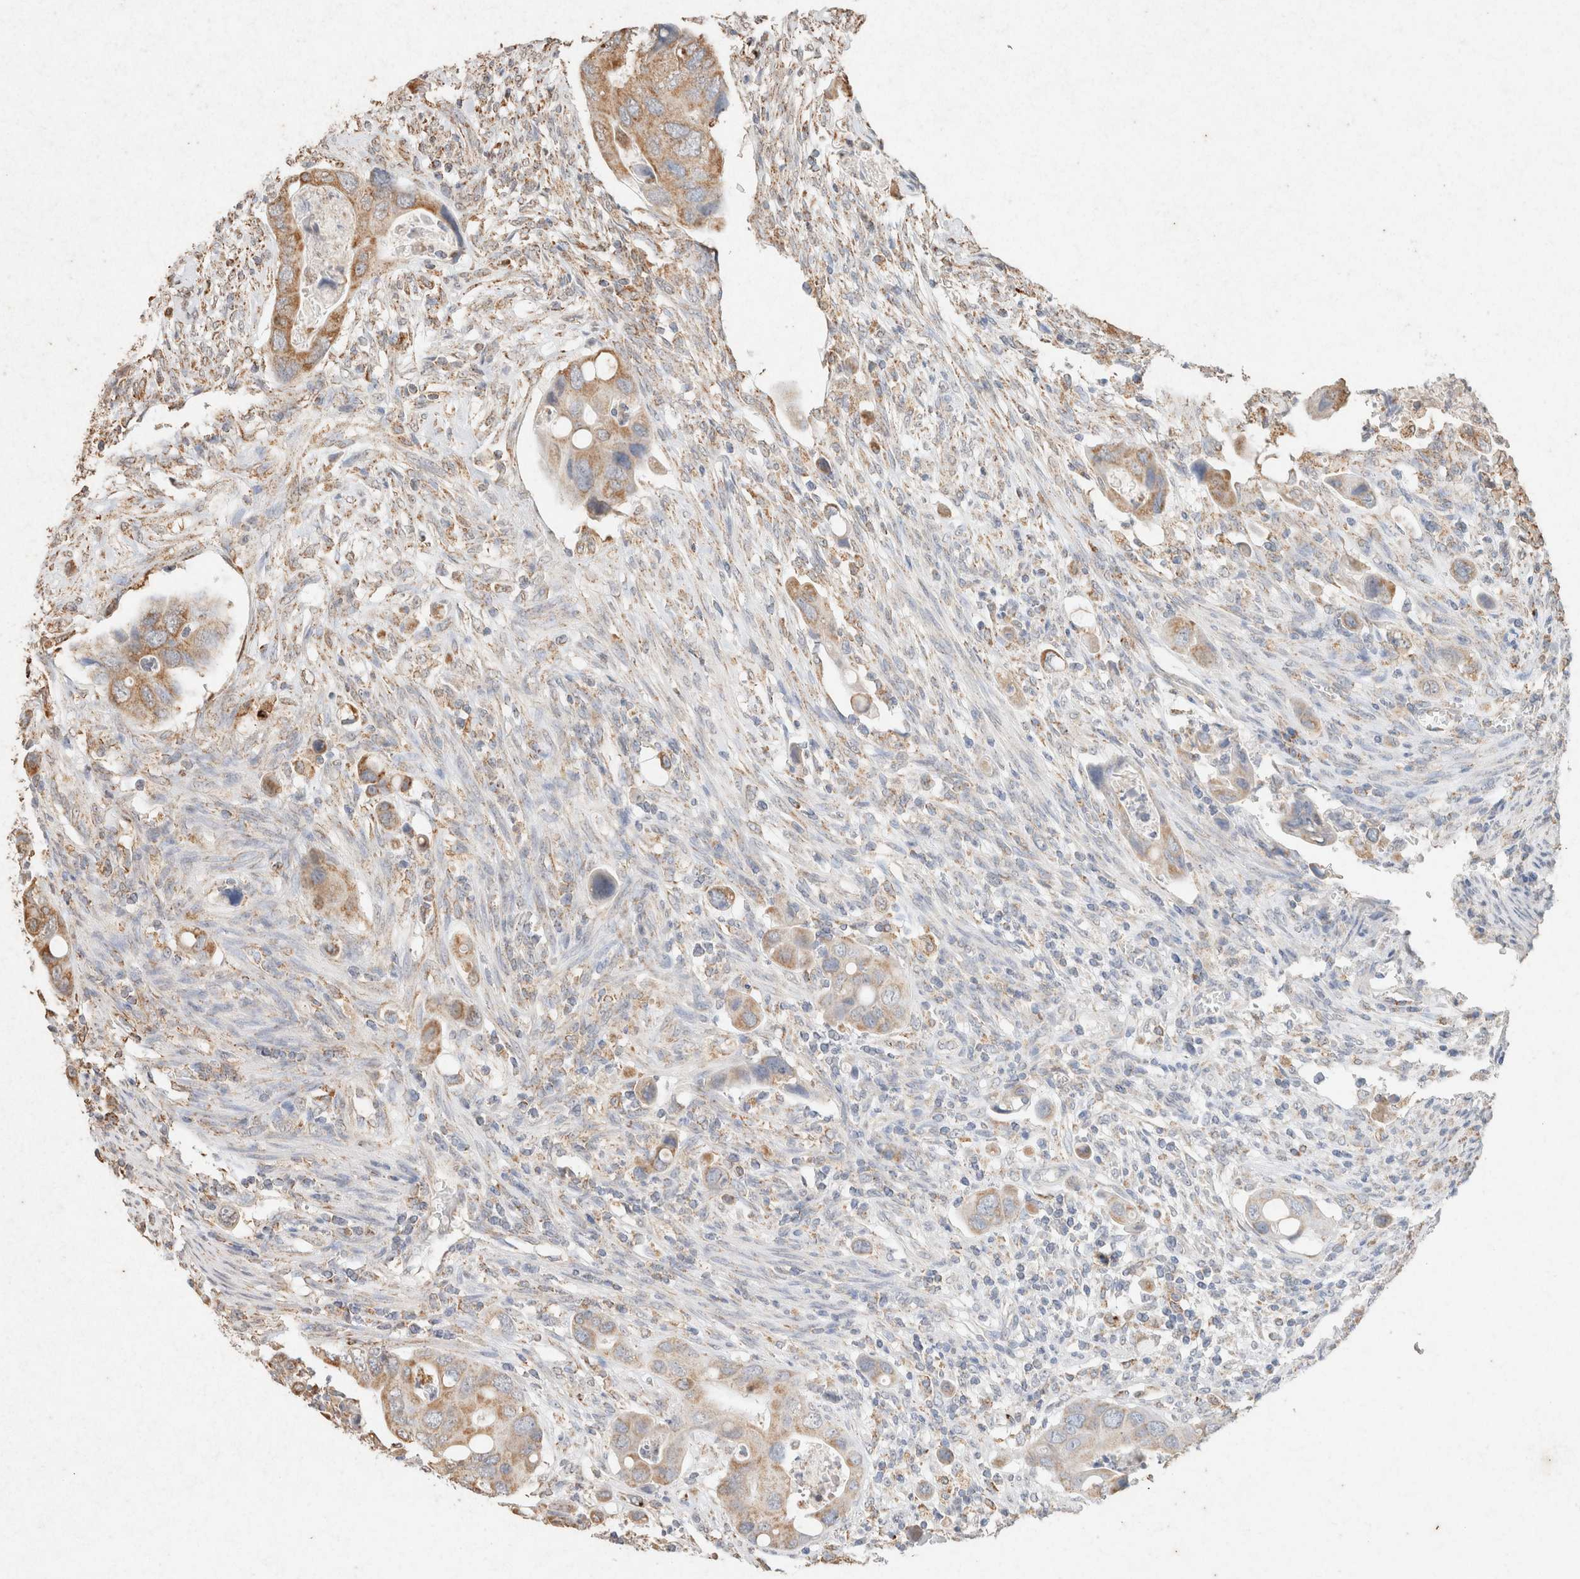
{"staining": {"intensity": "moderate", "quantity": ">75%", "location": "cytoplasmic/membranous"}, "tissue": "colorectal cancer", "cell_type": "Tumor cells", "image_type": "cancer", "snomed": [{"axis": "morphology", "description": "Adenocarcinoma, NOS"}, {"axis": "topography", "description": "Rectum"}], "caption": "Human colorectal cancer (adenocarcinoma) stained for a protein (brown) reveals moderate cytoplasmic/membranous positive positivity in approximately >75% of tumor cells.", "gene": "SDC2", "patient": {"sex": "female", "age": 57}}